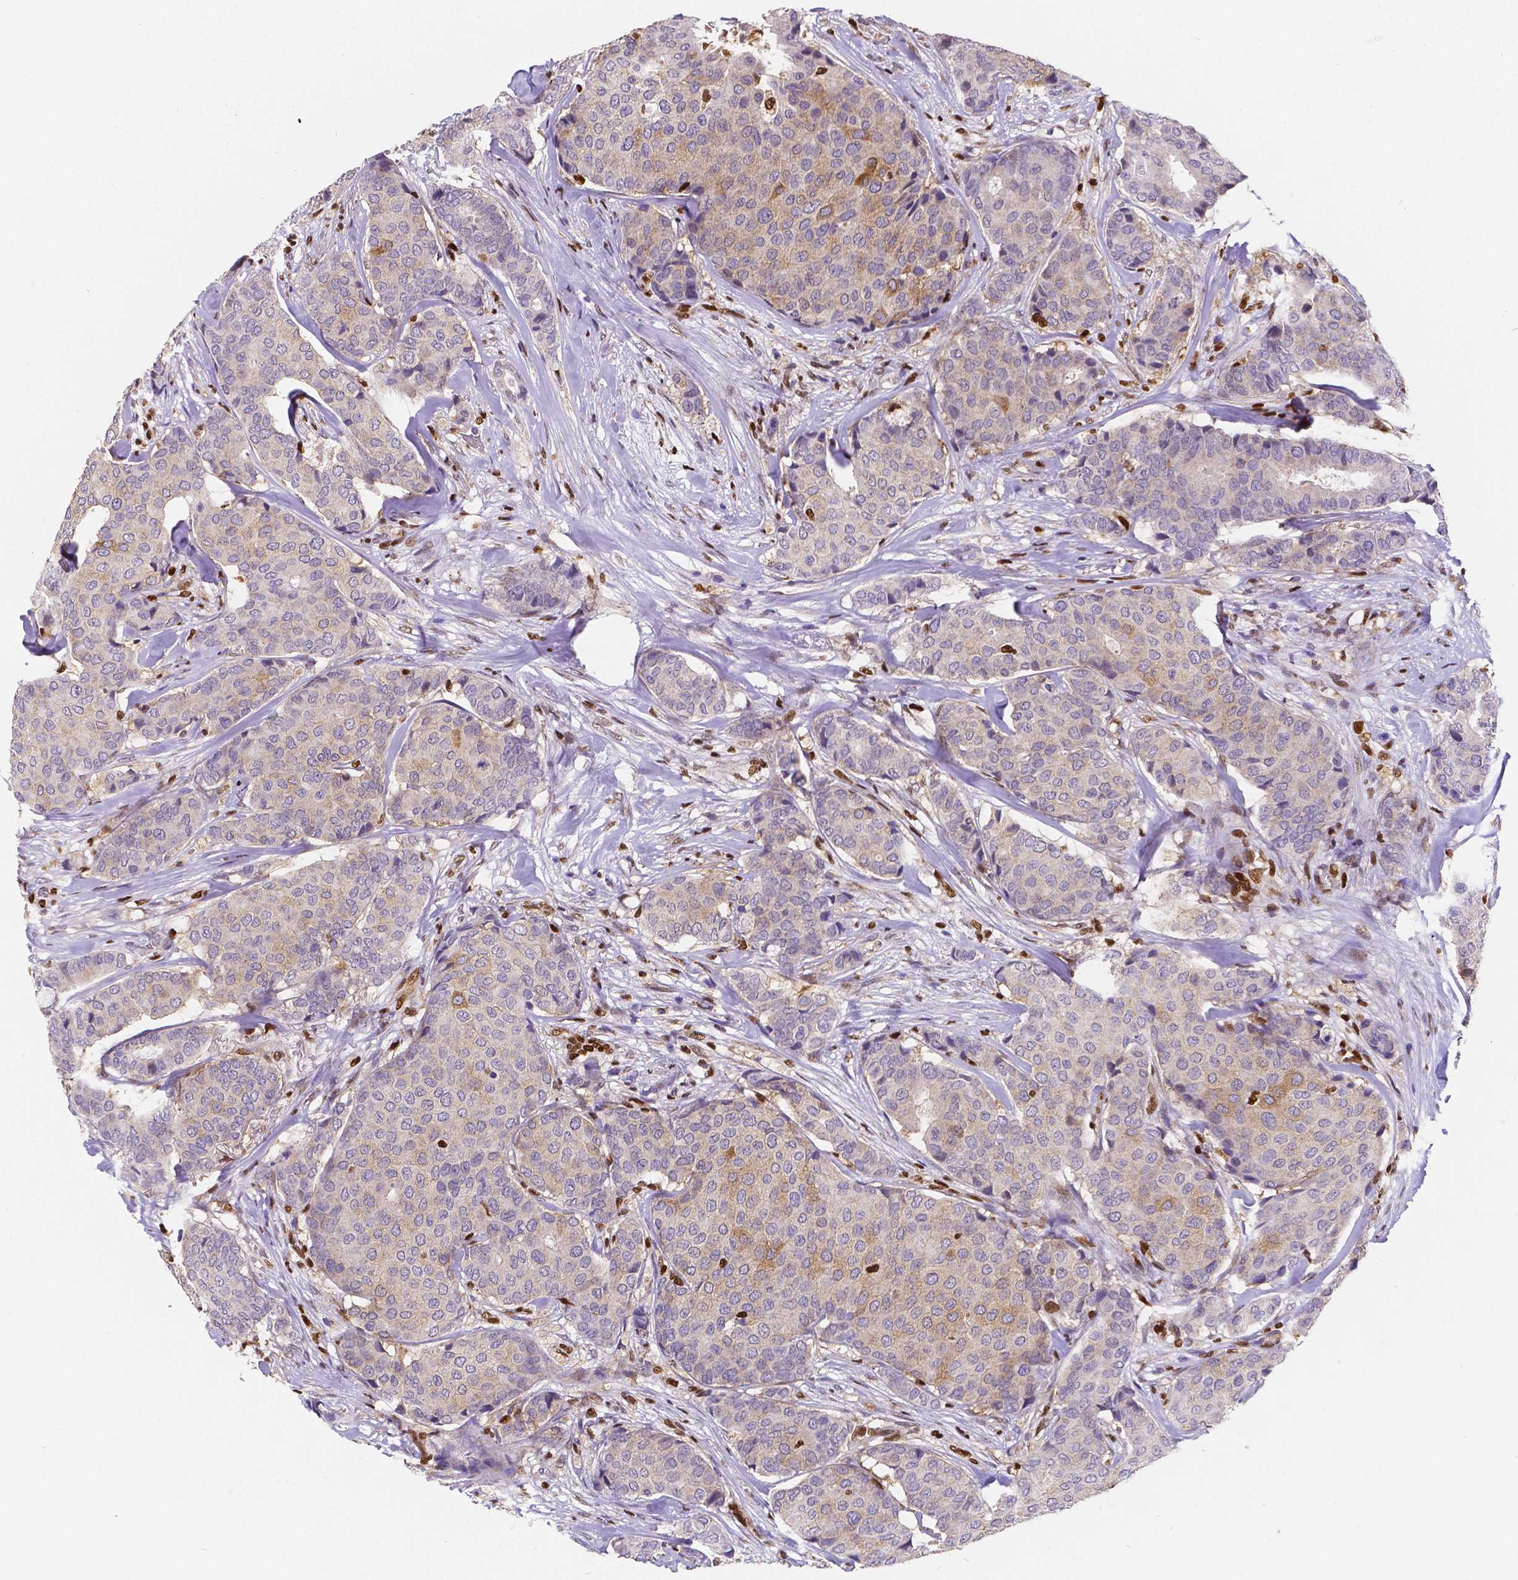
{"staining": {"intensity": "weak", "quantity": "<25%", "location": "cytoplasmic/membranous"}, "tissue": "breast cancer", "cell_type": "Tumor cells", "image_type": "cancer", "snomed": [{"axis": "morphology", "description": "Duct carcinoma"}, {"axis": "topography", "description": "Breast"}], "caption": "Tumor cells show no significant staining in breast cancer. (DAB (3,3'-diaminobenzidine) immunohistochemistry with hematoxylin counter stain).", "gene": "MEF2C", "patient": {"sex": "female", "age": 75}}